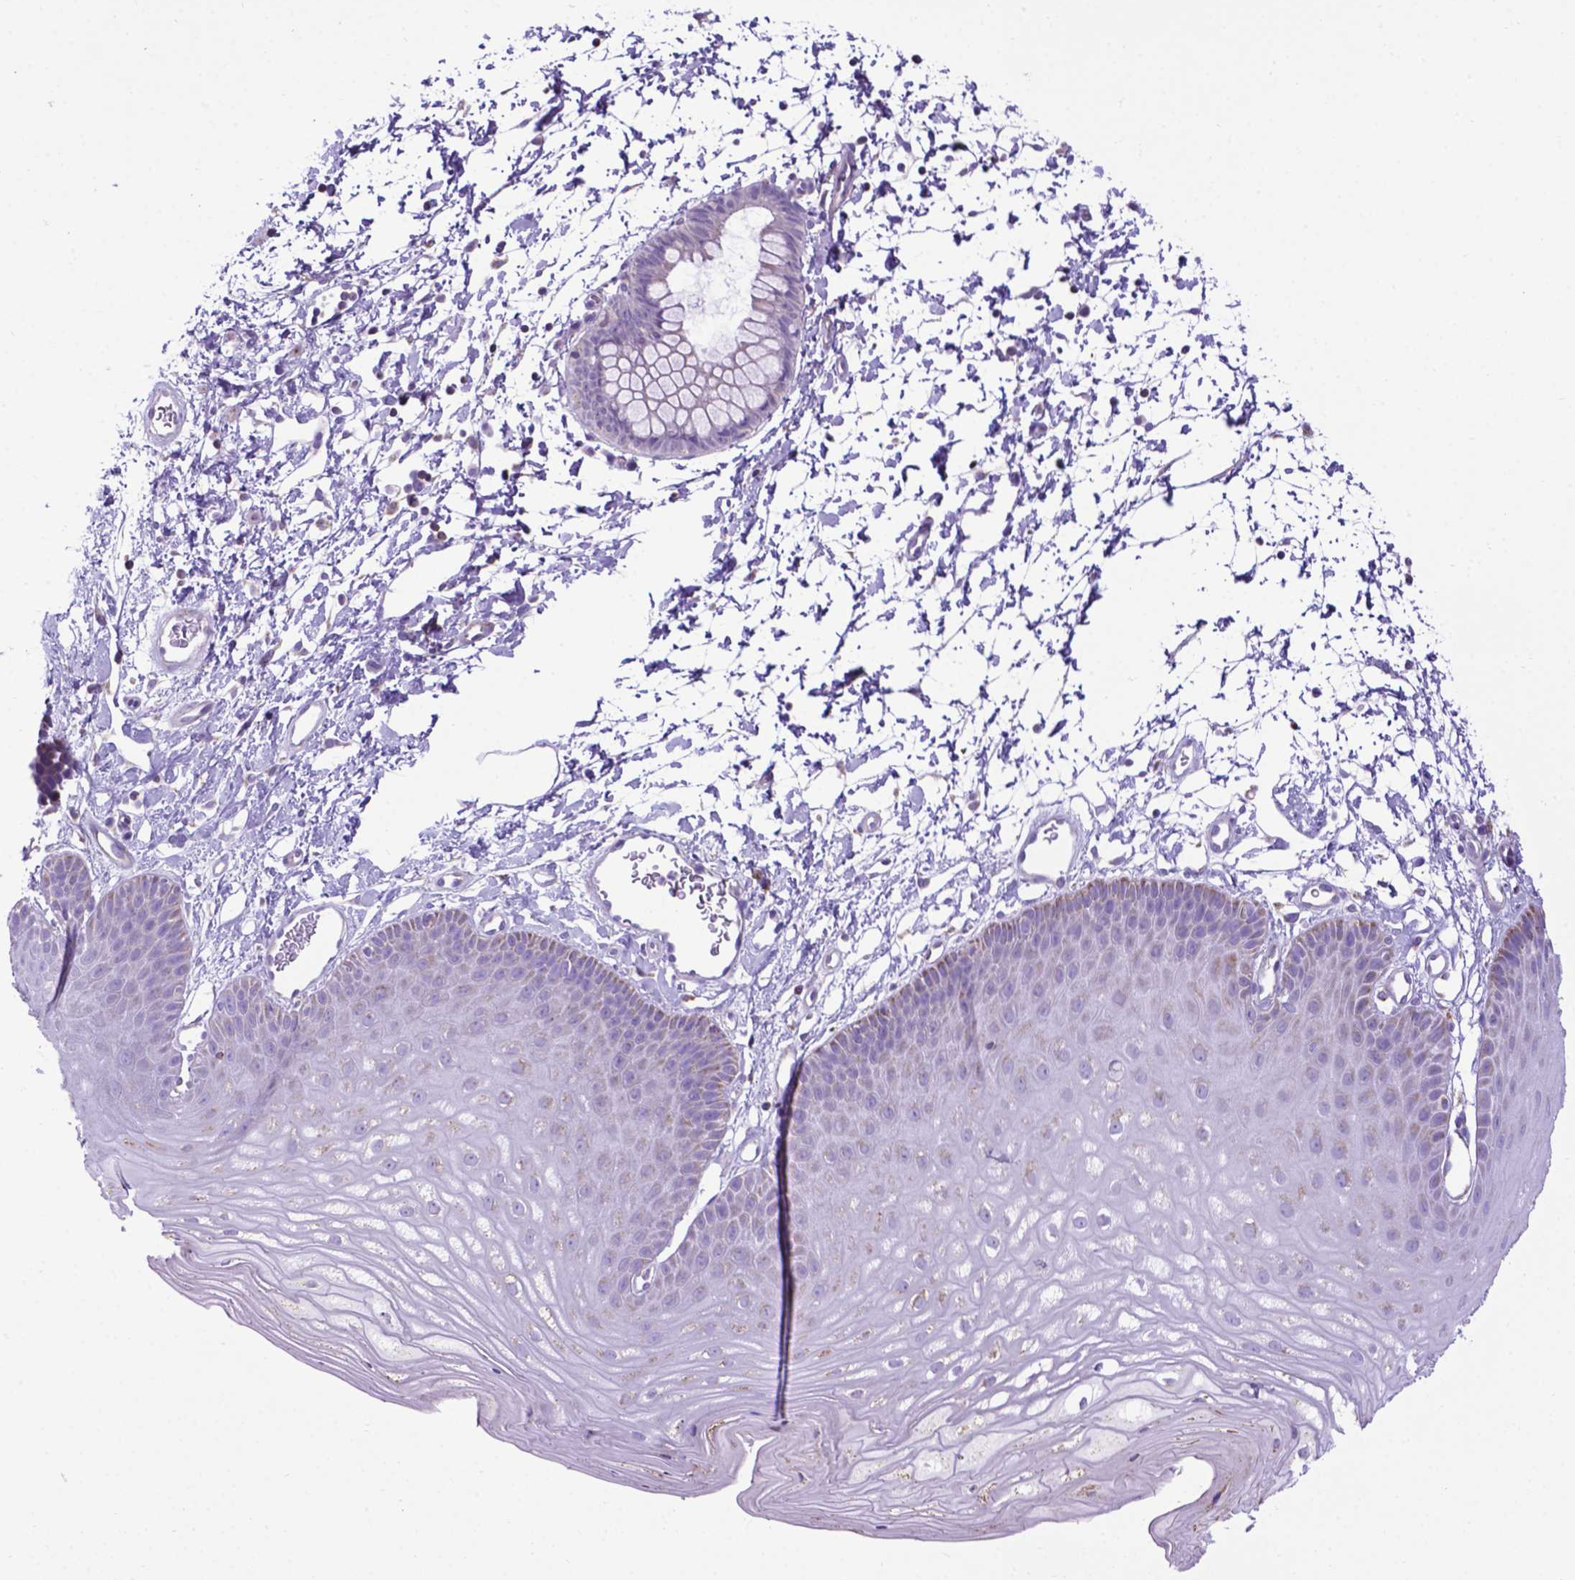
{"staining": {"intensity": "negative", "quantity": "none", "location": "none"}, "tissue": "skin", "cell_type": "Epidermal cells", "image_type": "normal", "snomed": [{"axis": "morphology", "description": "Normal tissue, NOS"}, {"axis": "topography", "description": "Anal"}], "caption": "IHC image of normal skin: human skin stained with DAB demonstrates no significant protein positivity in epidermal cells. (Immunohistochemistry (ihc), brightfield microscopy, high magnification).", "gene": "POU3F3", "patient": {"sex": "male", "age": 53}}